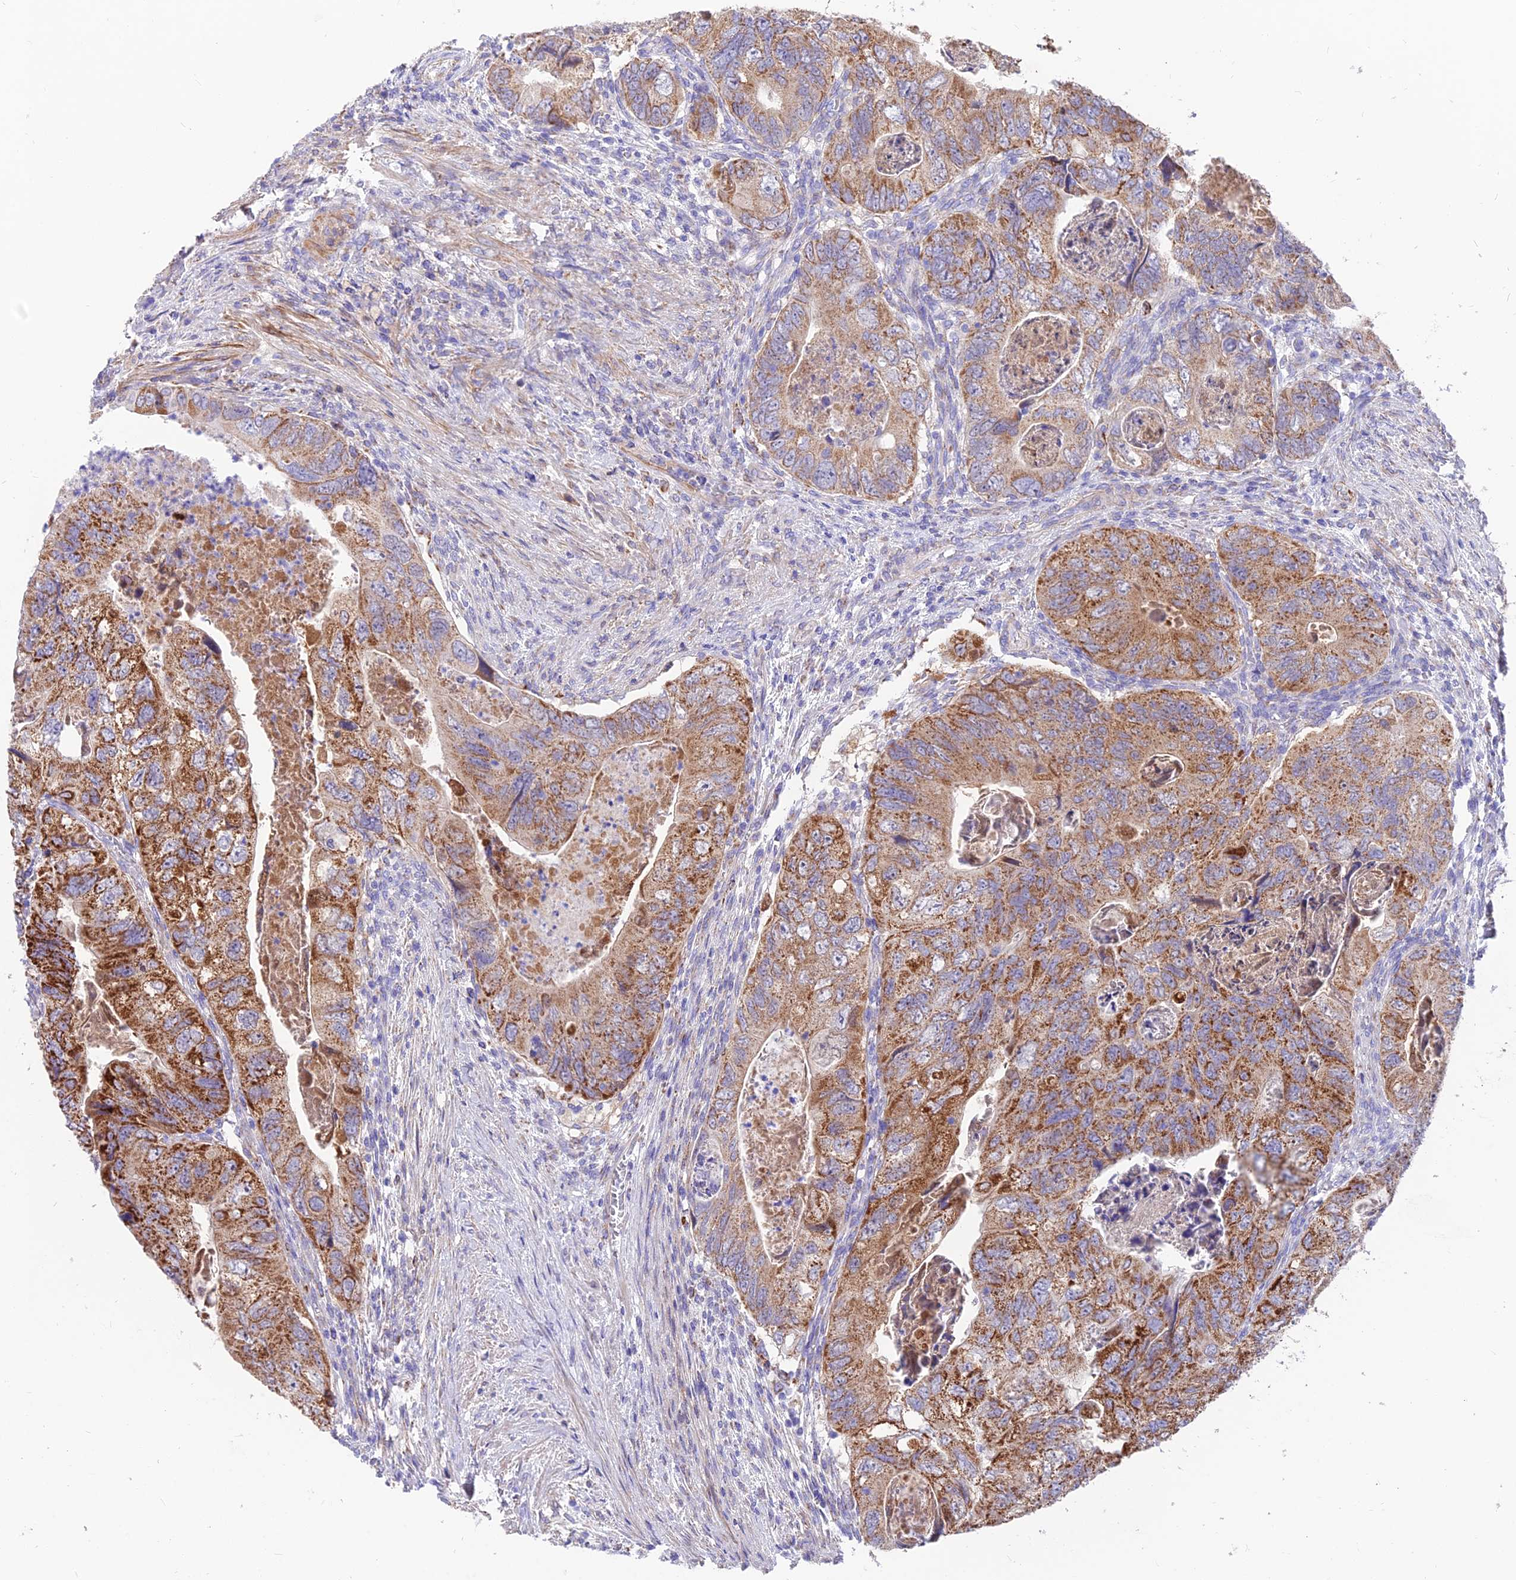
{"staining": {"intensity": "strong", "quantity": ">75%", "location": "cytoplasmic/membranous"}, "tissue": "colorectal cancer", "cell_type": "Tumor cells", "image_type": "cancer", "snomed": [{"axis": "morphology", "description": "Adenocarcinoma, NOS"}, {"axis": "topography", "description": "Rectum"}], "caption": "Immunohistochemical staining of human colorectal adenocarcinoma displays high levels of strong cytoplasmic/membranous staining in about >75% of tumor cells. (Stains: DAB (3,3'-diaminobenzidine) in brown, nuclei in blue, Microscopy: brightfield microscopy at high magnification).", "gene": "TIGD6", "patient": {"sex": "male", "age": 63}}